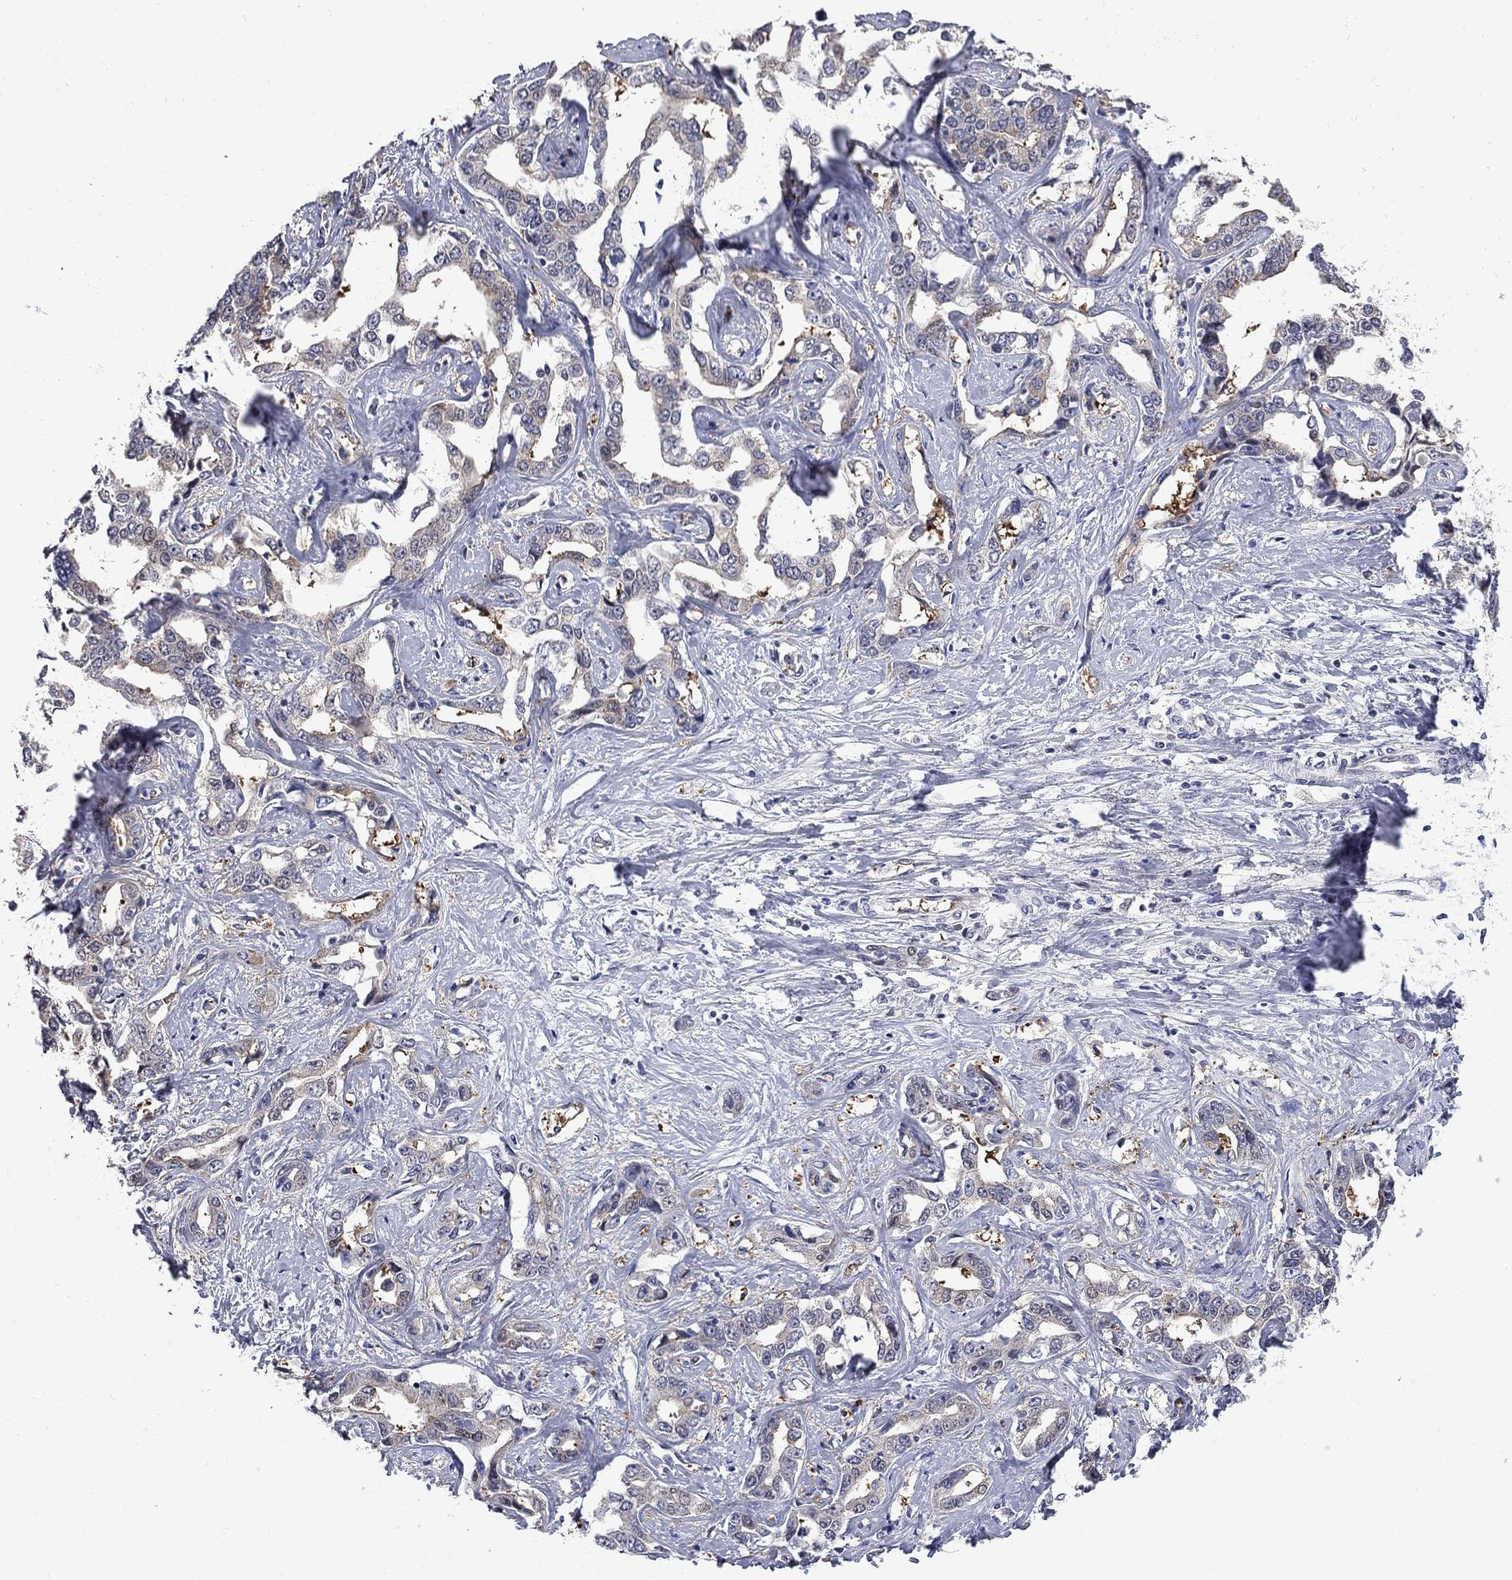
{"staining": {"intensity": "negative", "quantity": "none", "location": "none"}, "tissue": "liver cancer", "cell_type": "Tumor cells", "image_type": "cancer", "snomed": [{"axis": "morphology", "description": "Cholangiocarcinoma"}, {"axis": "topography", "description": "Liver"}], "caption": "The IHC image has no significant expression in tumor cells of cholangiocarcinoma (liver) tissue.", "gene": "GALNT8", "patient": {"sex": "male", "age": 59}}